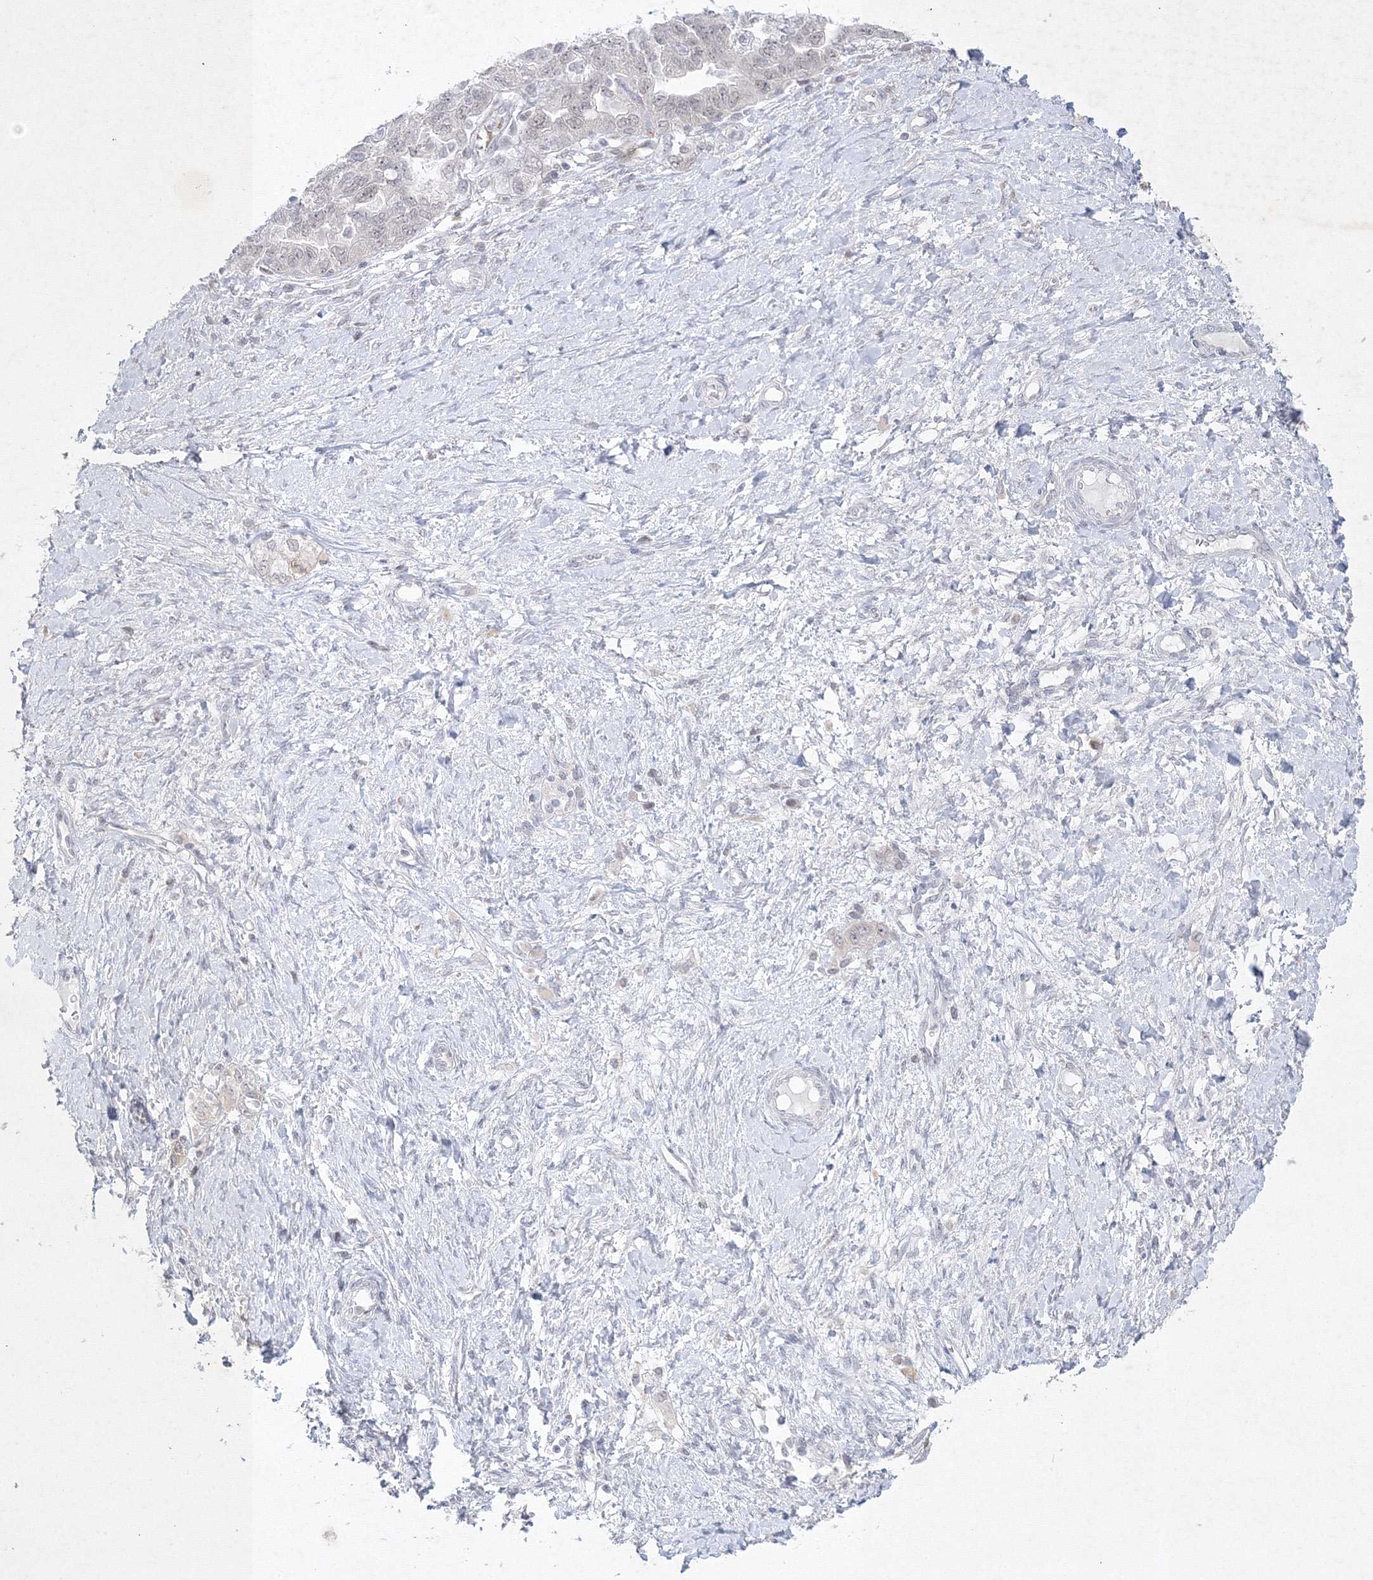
{"staining": {"intensity": "negative", "quantity": "none", "location": "none"}, "tissue": "ovarian cancer", "cell_type": "Tumor cells", "image_type": "cancer", "snomed": [{"axis": "morphology", "description": "Carcinoma, NOS"}, {"axis": "morphology", "description": "Cystadenocarcinoma, serous, NOS"}, {"axis": "topography", "description": "Ovary"}], "caption": "Tumor cells show no significant protein positivity in ovarian cancer (serous cystadenocarcinoma).", "gene": "NXPE3", "patient": {"sex": "female", "age": 69}}